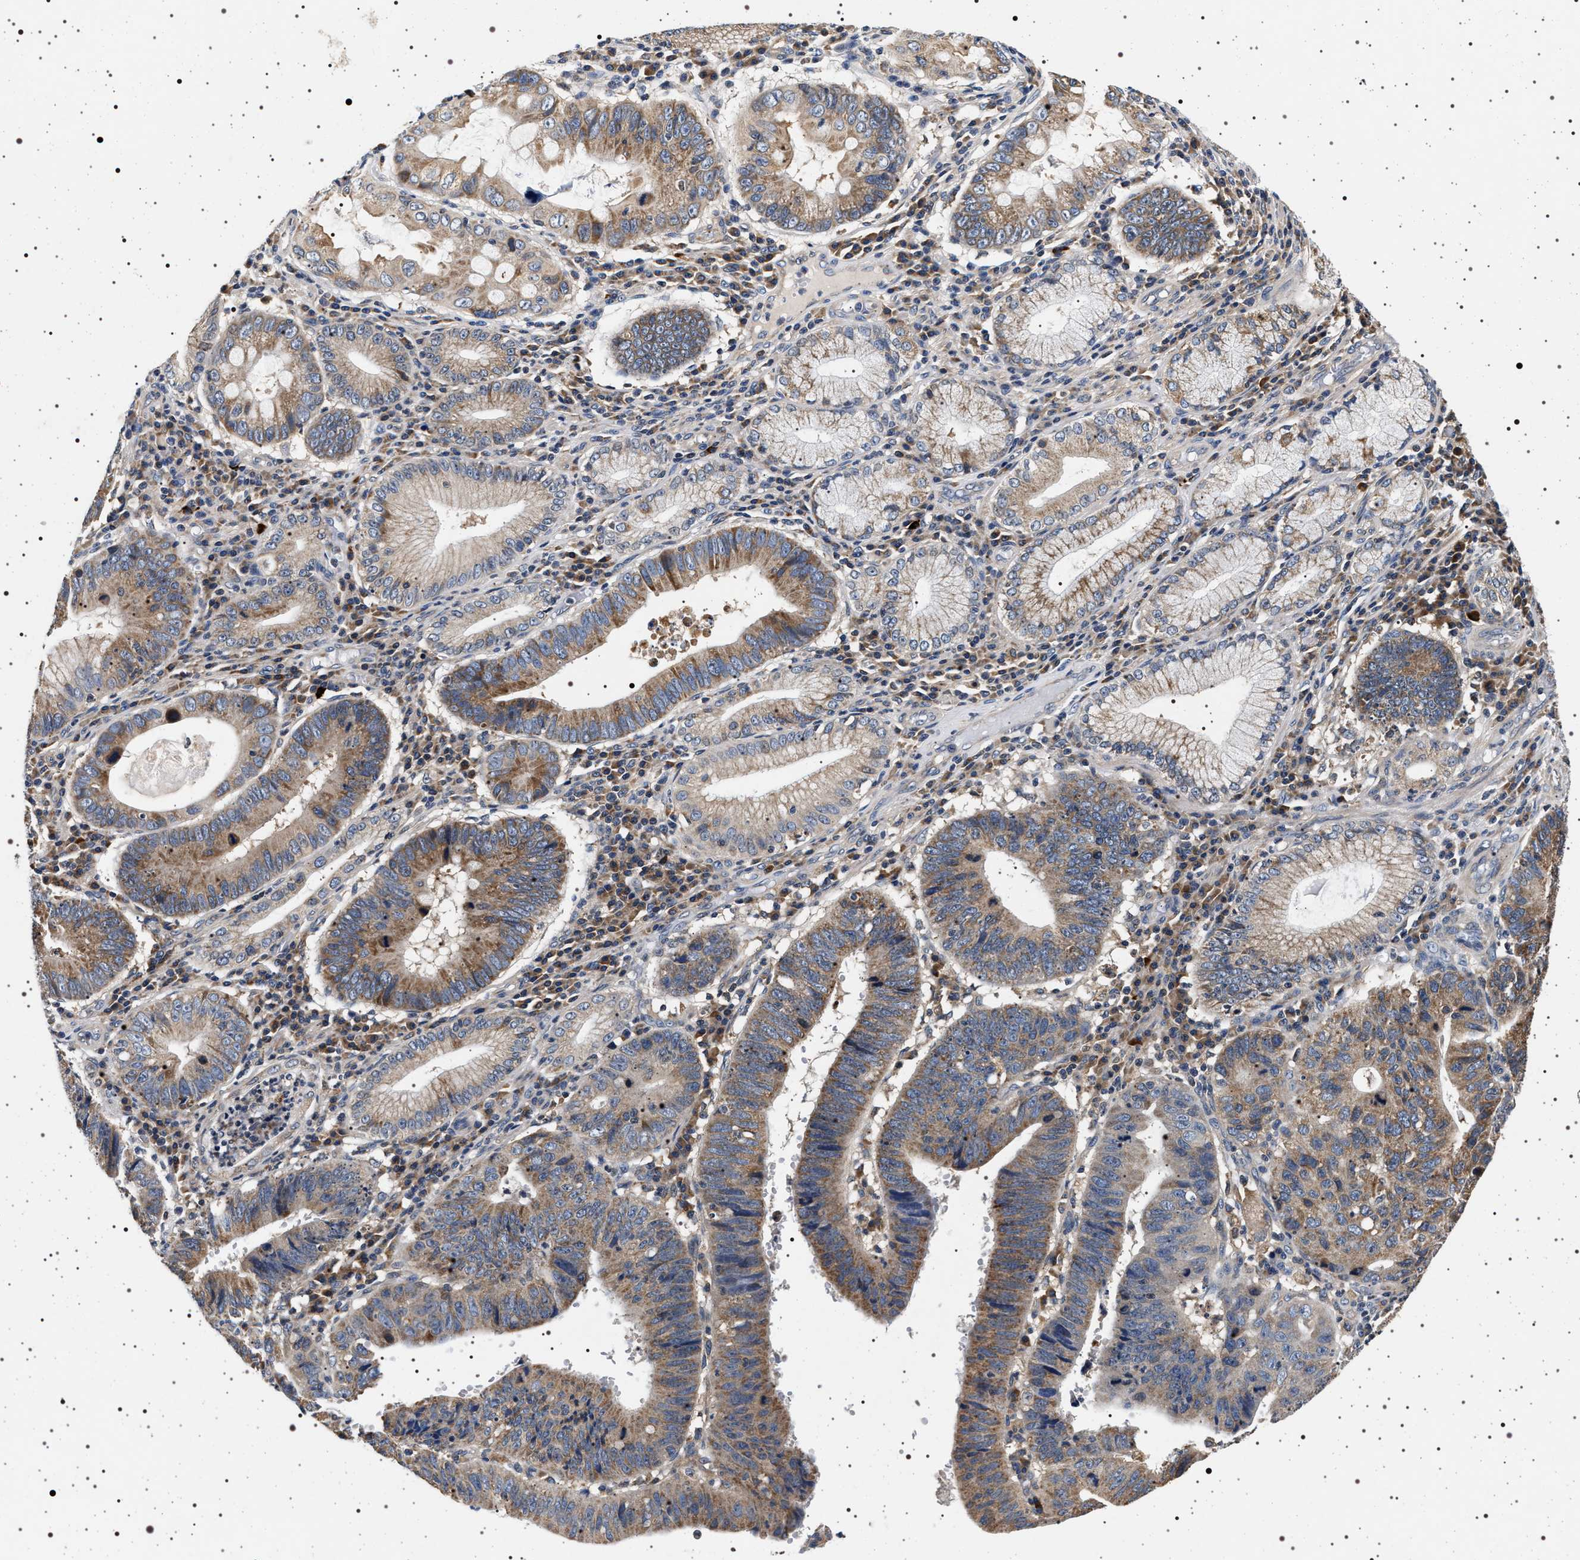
{"staining": {"intensity": "moderate", "quantity": ">75%", "location": "cytoplasmic/membranous"}, "tissue": "stomach cancer", "cell_type": "Tumor cells", "image_type": "cancer", "snomed": [{"axis": "morphology", "description": "Adenocarcinoma, NOS"}, {"axis": "topography", "description": "Stomach"}], "caption": "DAB (3,3'-diaminobenzidine) immunohistochemical staining of stomach adenocarcinoma shows moderate cytoplasmic/membranous protein positivity in approximately >75% of tumor cells.", "gene": "DCBLD2", "patient": {"sex": "male", "age": 59}}